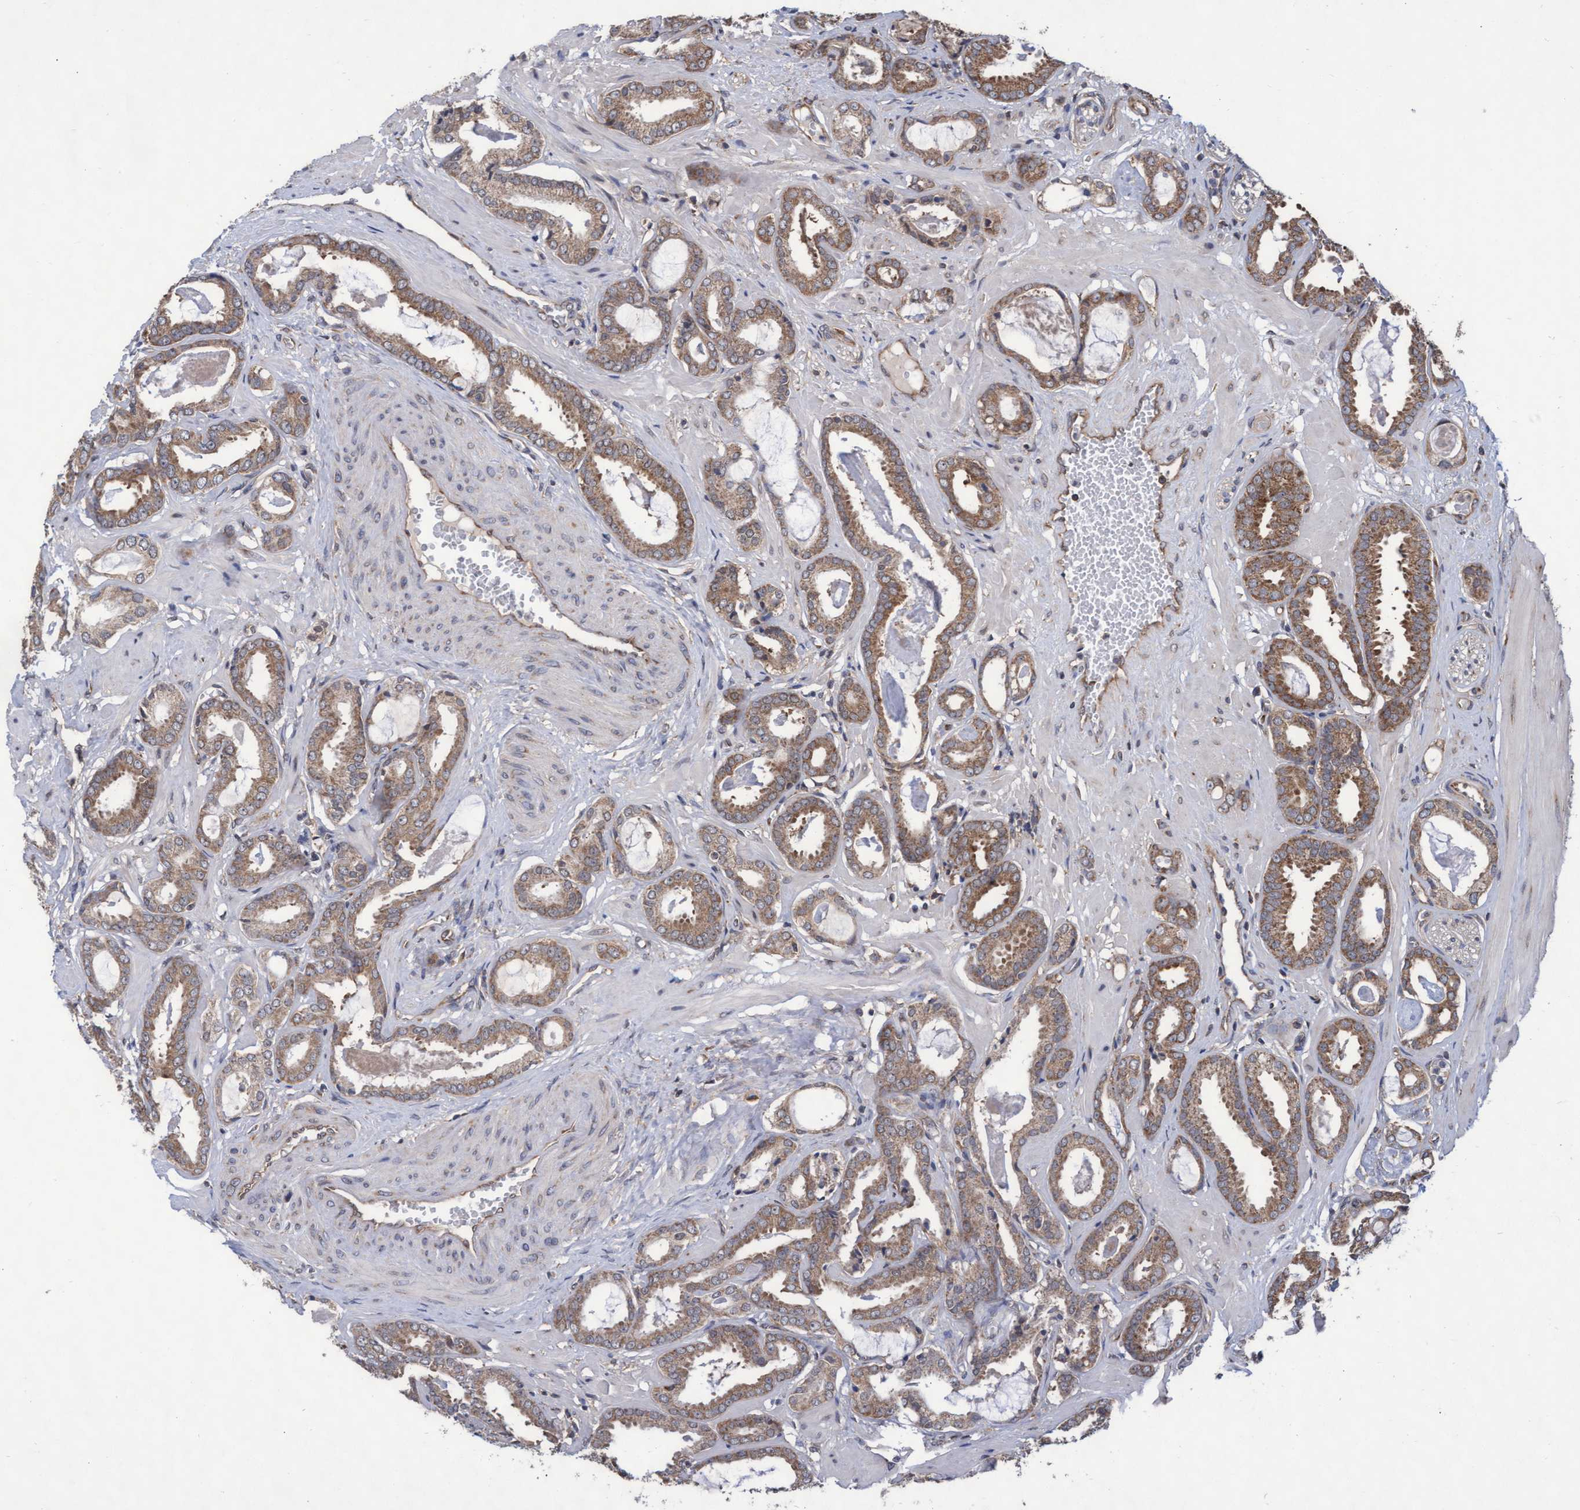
{"staining": {"intensity": "moderate", "quantity": ">75%", "location": "cytoplasmic/membranous"}, "tissue": "prostate cancer", "cell_type": "Tumor cells", "image_type": "cancer", "snomed": [{"axis": "morphology", "description": "Adenocarcinoma, Low grade"}, {"axis": "topography", "description": "Prostate"}], "caption": "Immunohistochemistry photomicrograph of human prostate cancer stained for a protein (brown), which displays medium levels of moderate cytoplasmic/membranous expression in approximately >75% of tumor cells.", "gene": "ABCF2", "patient": {"sex": "male", "age": 53}}